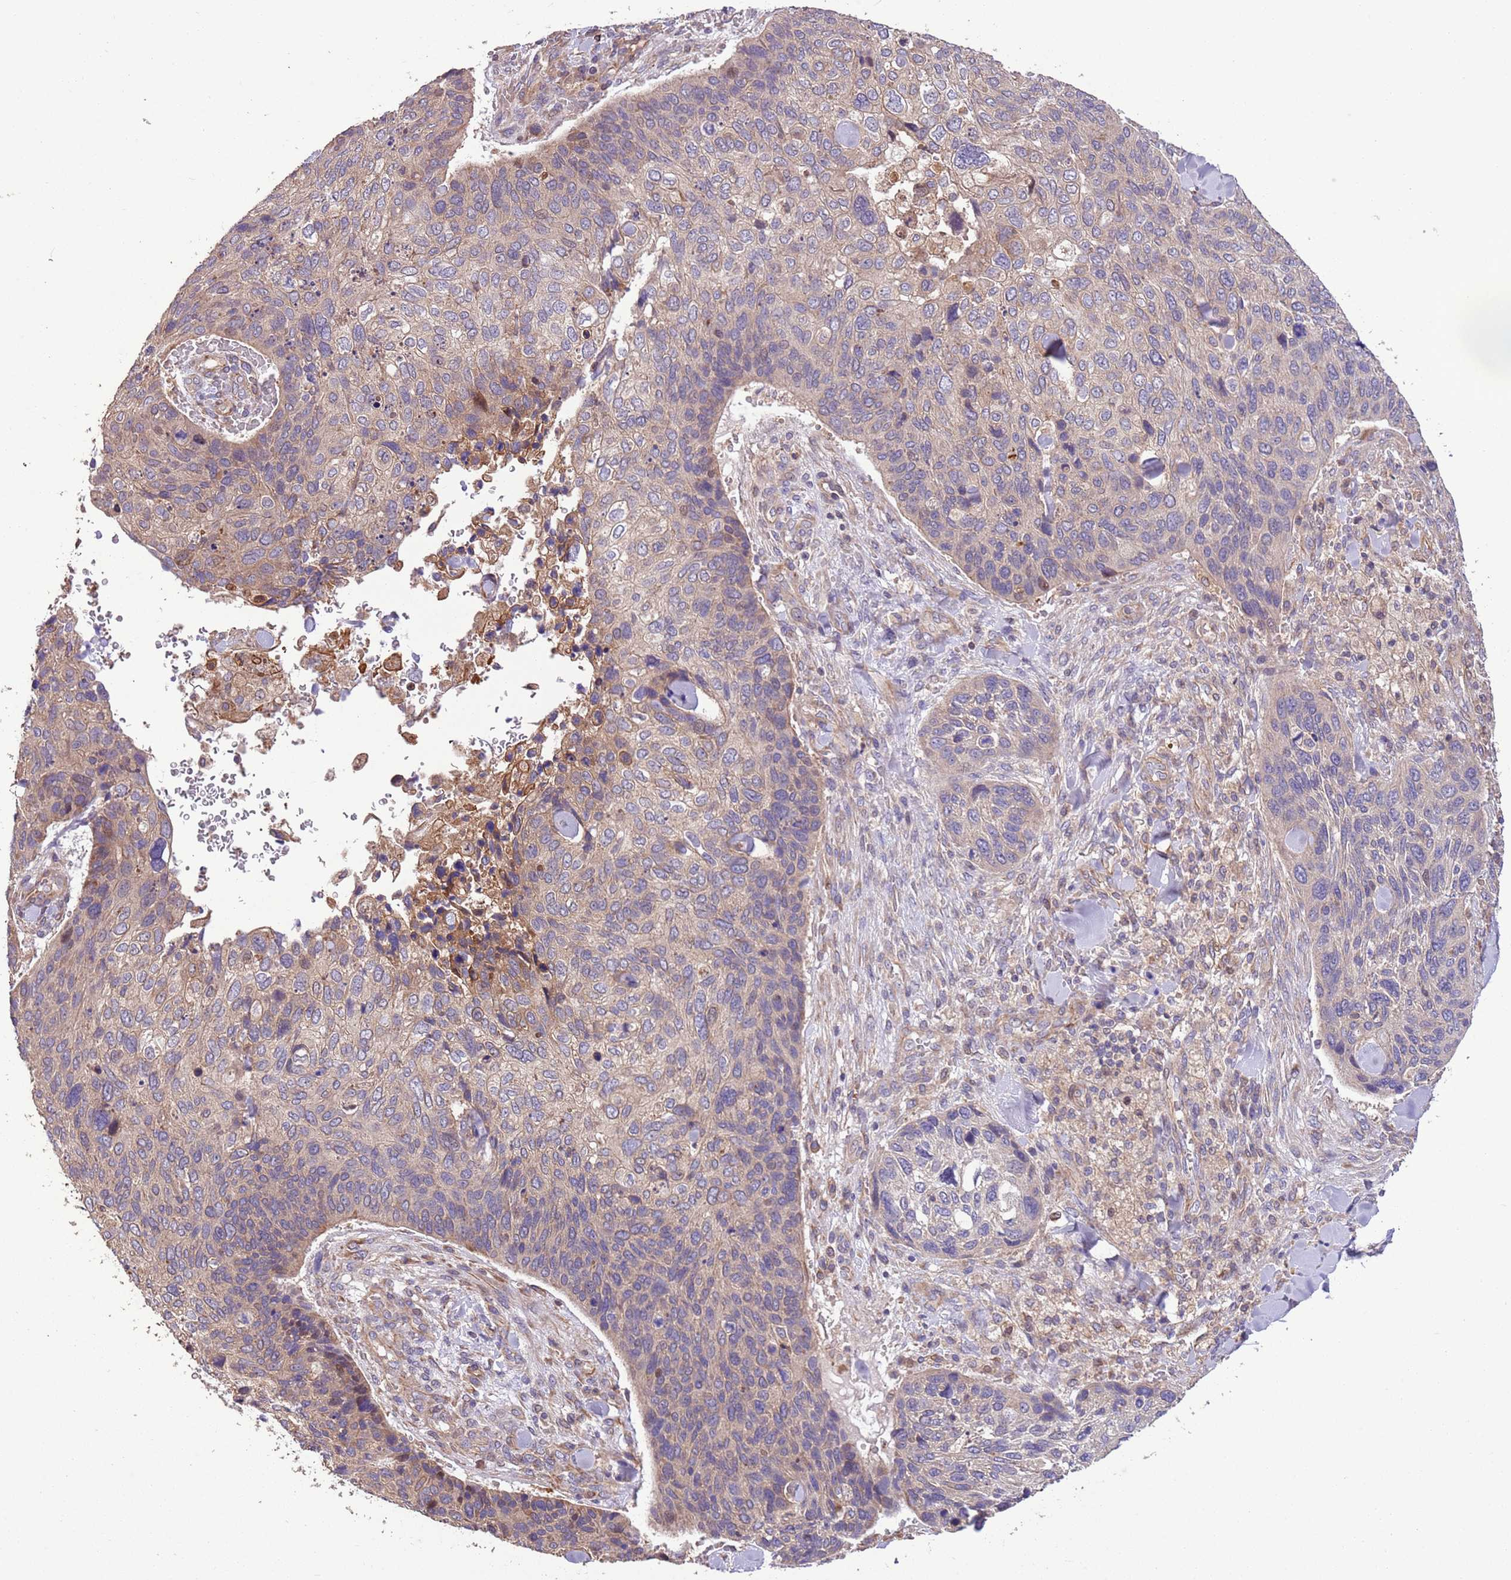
{"staining": {"intensity": "weak", "quantity": "25%-75%", "location": "cytoplasmic/membranous"}, "tissue": "skin cancer", "cell_type": "Tumor cells", "image_type": "cancer", "snomed": [{"axis": "morphology", "description": "Basal cell carcinoma"}, {"axis": "topography", "description": "Skin"}], "caption": "Skin cancer (basal cell carcinoma) was stained to show a protein in brown. There is low levels of weak cytoplasmic/membranous positivity in about 25%-75% of tumor cells.", "gene": "FAM89B", "patient": {"sex": "female", "age": 74}}